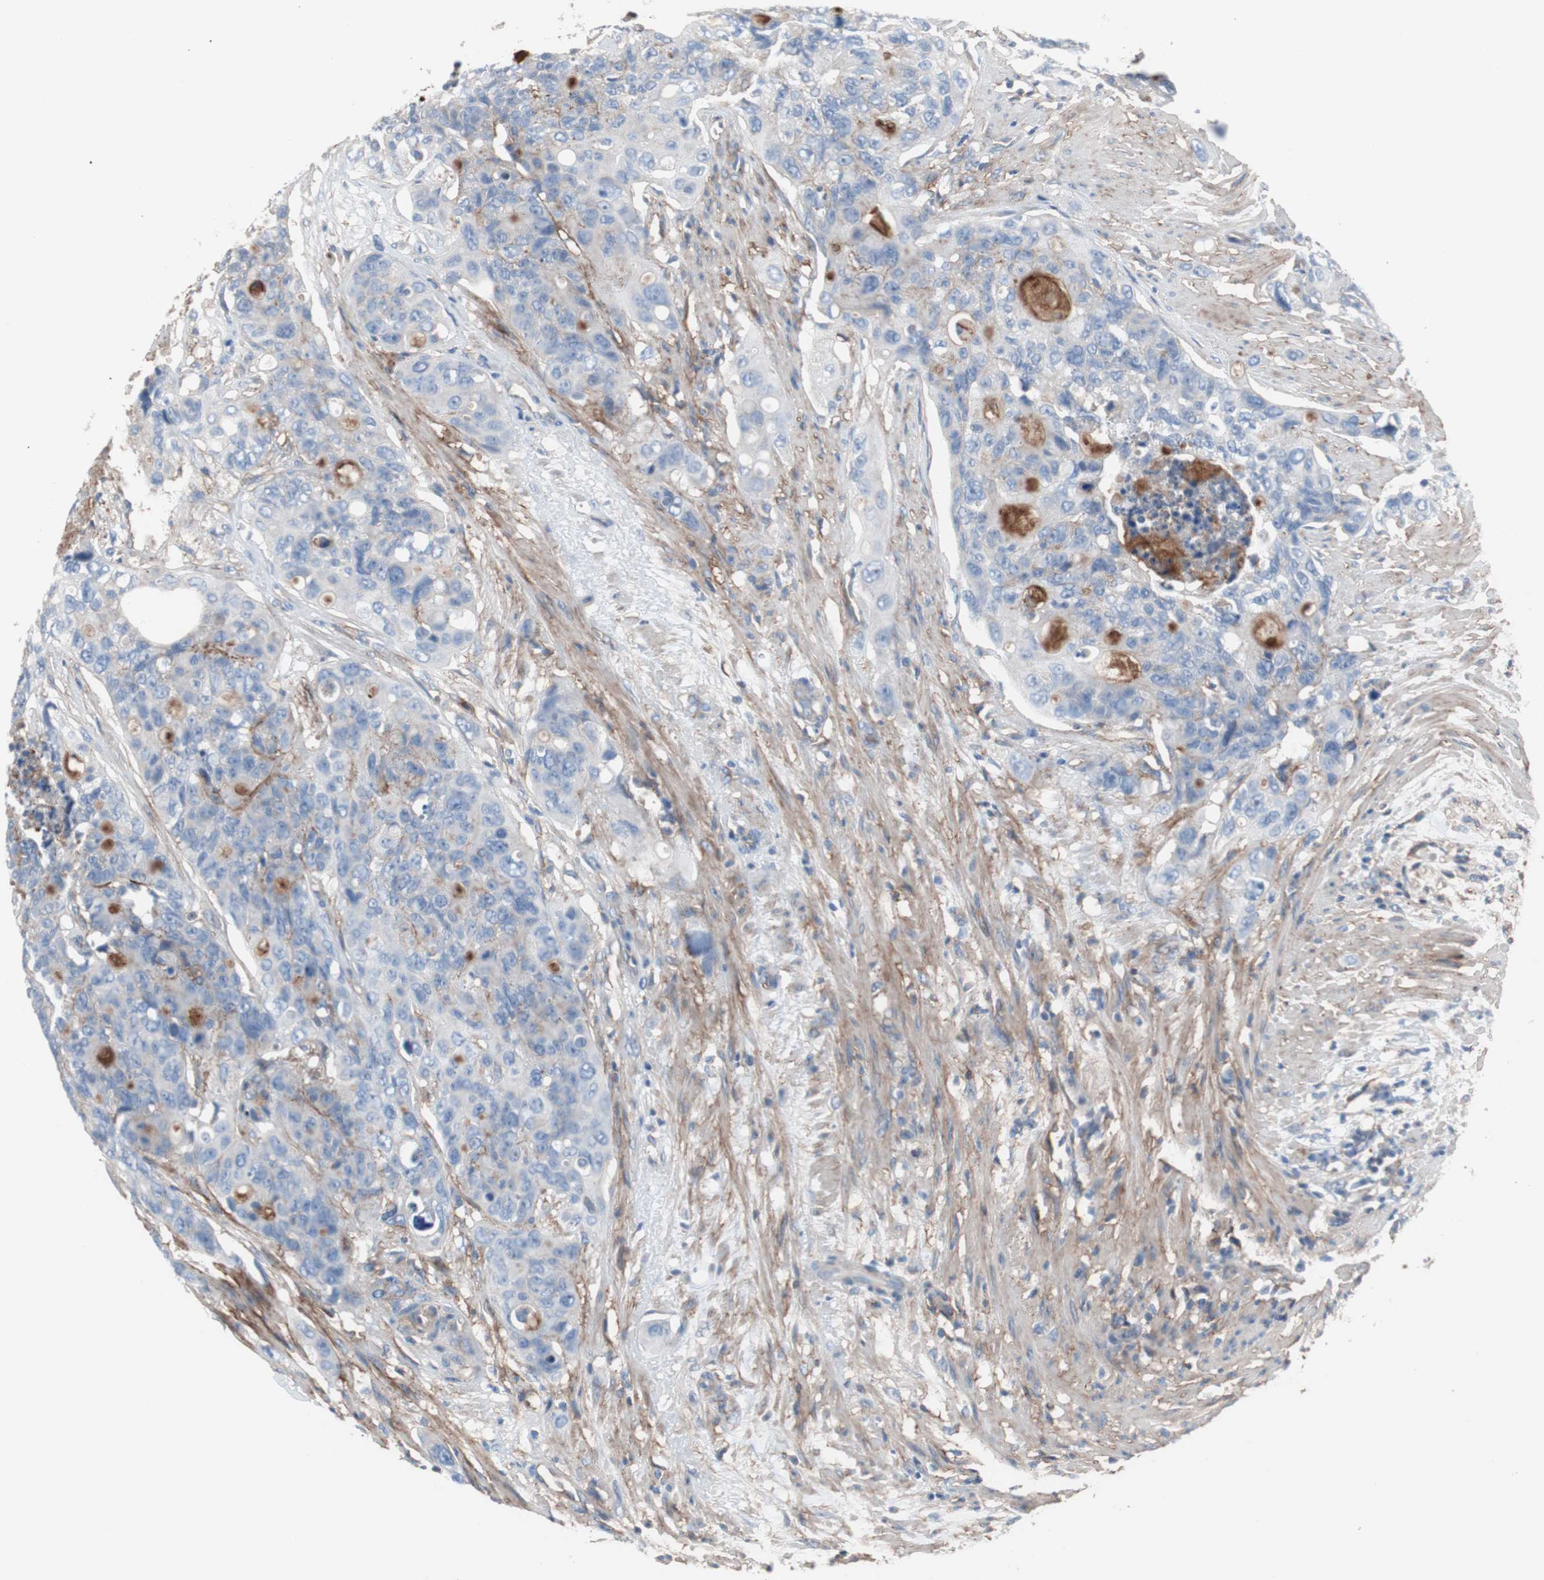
{"staining": {"intensity": "negative", "quantity": "none", "location": "none"}, "tissue": "colorectal cancer", "cell_type": "Tumor cells", "image_type": "cancer", "snomed": [{"axis": "morphology", "description": "Adenocarcinoma, NOS"}, {"axis": "topography", "description": "Colon"}], "caption": "DAB immunohistochemical staining of colorectal adenocarcinoma demonstrates no significant positivity in tumor cells.", "gene": "CD81", "patient": {"sex": "female", "age": 57}}